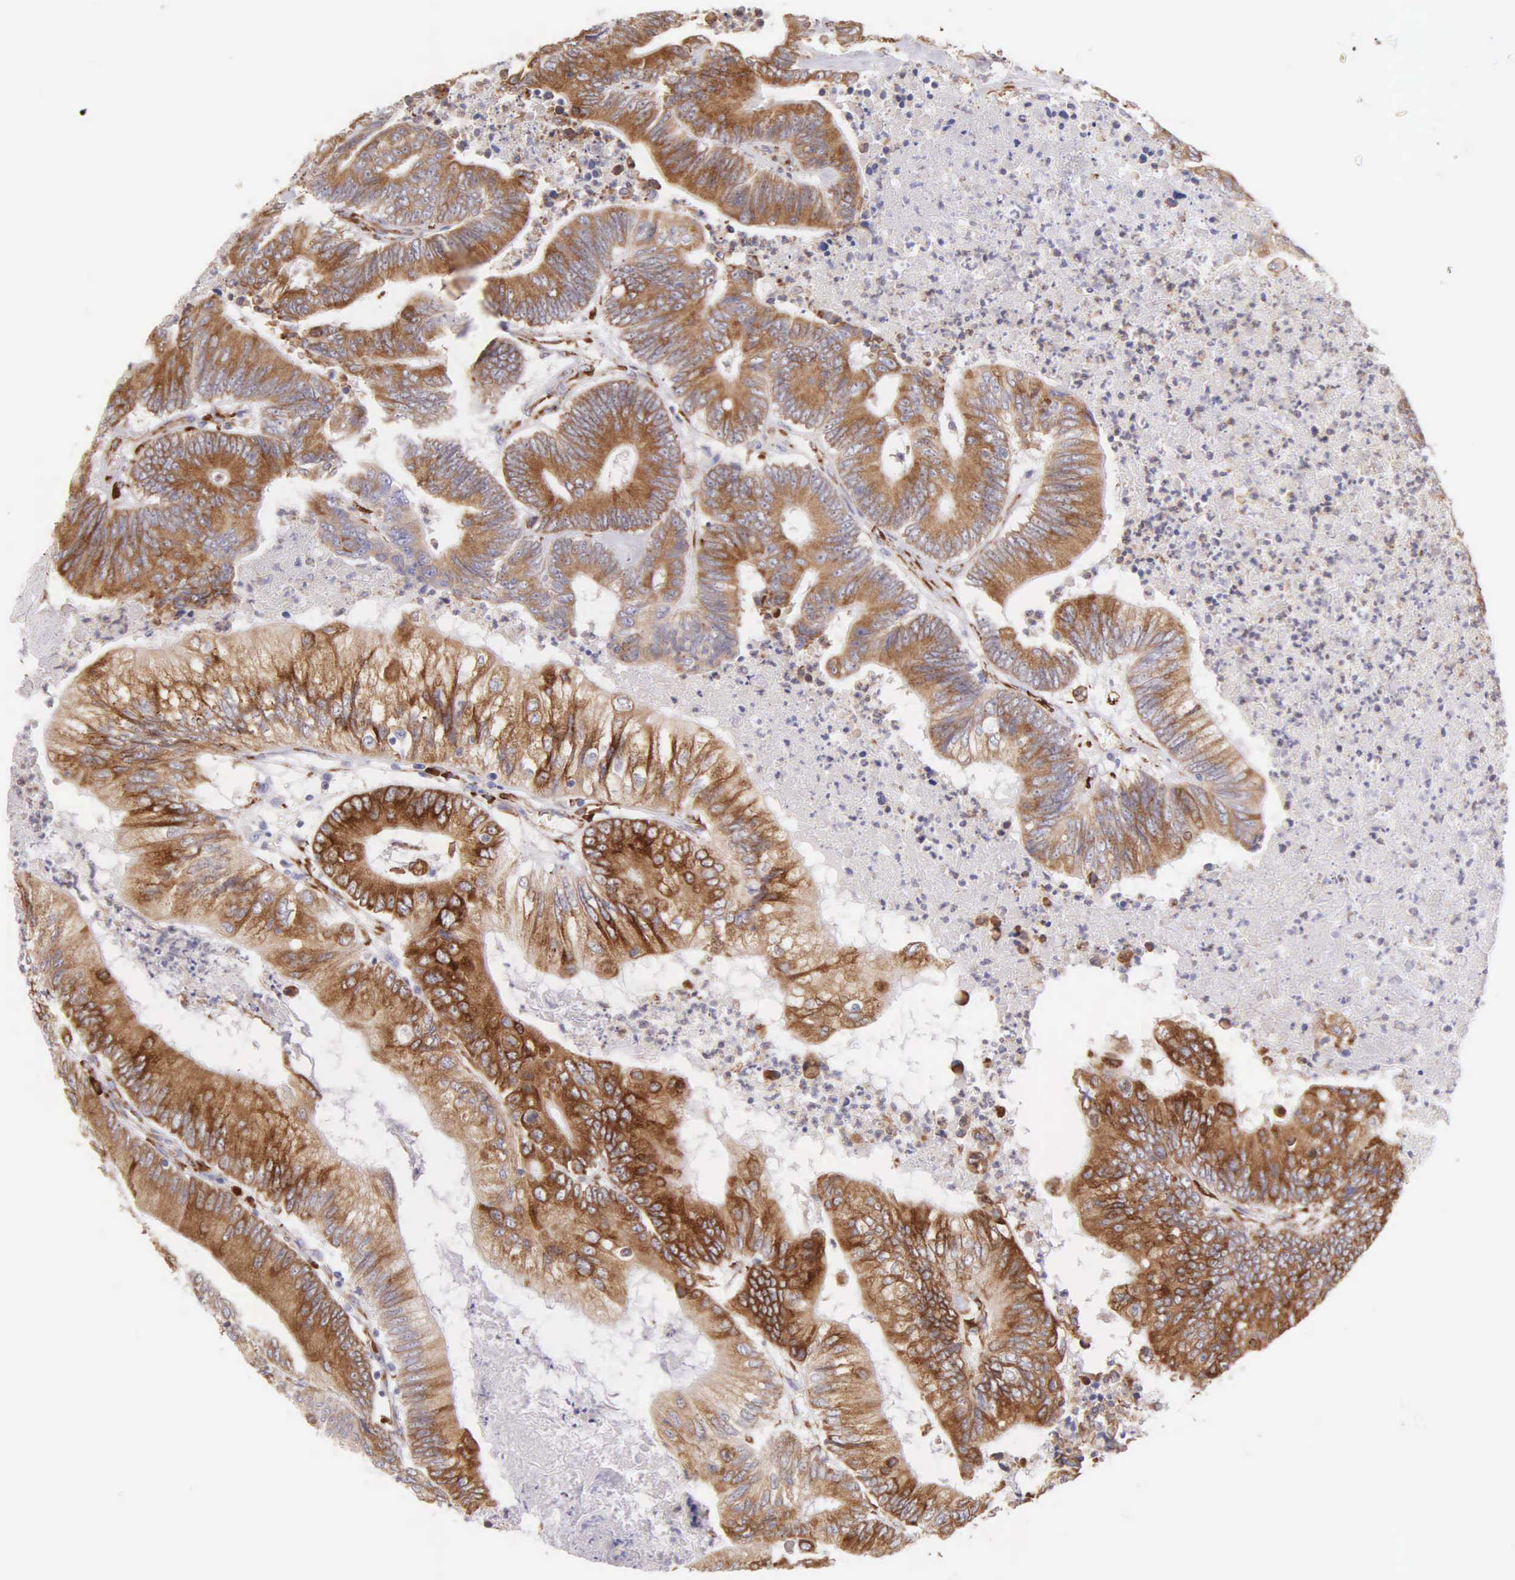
{"staining": {"intensity": "strong", "quantity": ">75%", "location": "cytoplasmic/membranous"}, "tissue": "colorectal cancer", "cell_type": "Tumor cells", "image_type": "cancer", "snomed": [{"axis": "morphology", "description": "Adenocarcinoma, NOS"}, {"axis": "topography", "description": "Colon"}], "caption": "Tumor cells reveal high levels of strong cytoplasmic/membranous staining in approximately >75% of cells in colorectal adenocarcinoma. Using DAB (brown) and hematoxylin (blue) stains, captured at high magnification using brightfield microscopy.", "gene": "CKAP4", "patient": {"sex": "male", "age": 65}}